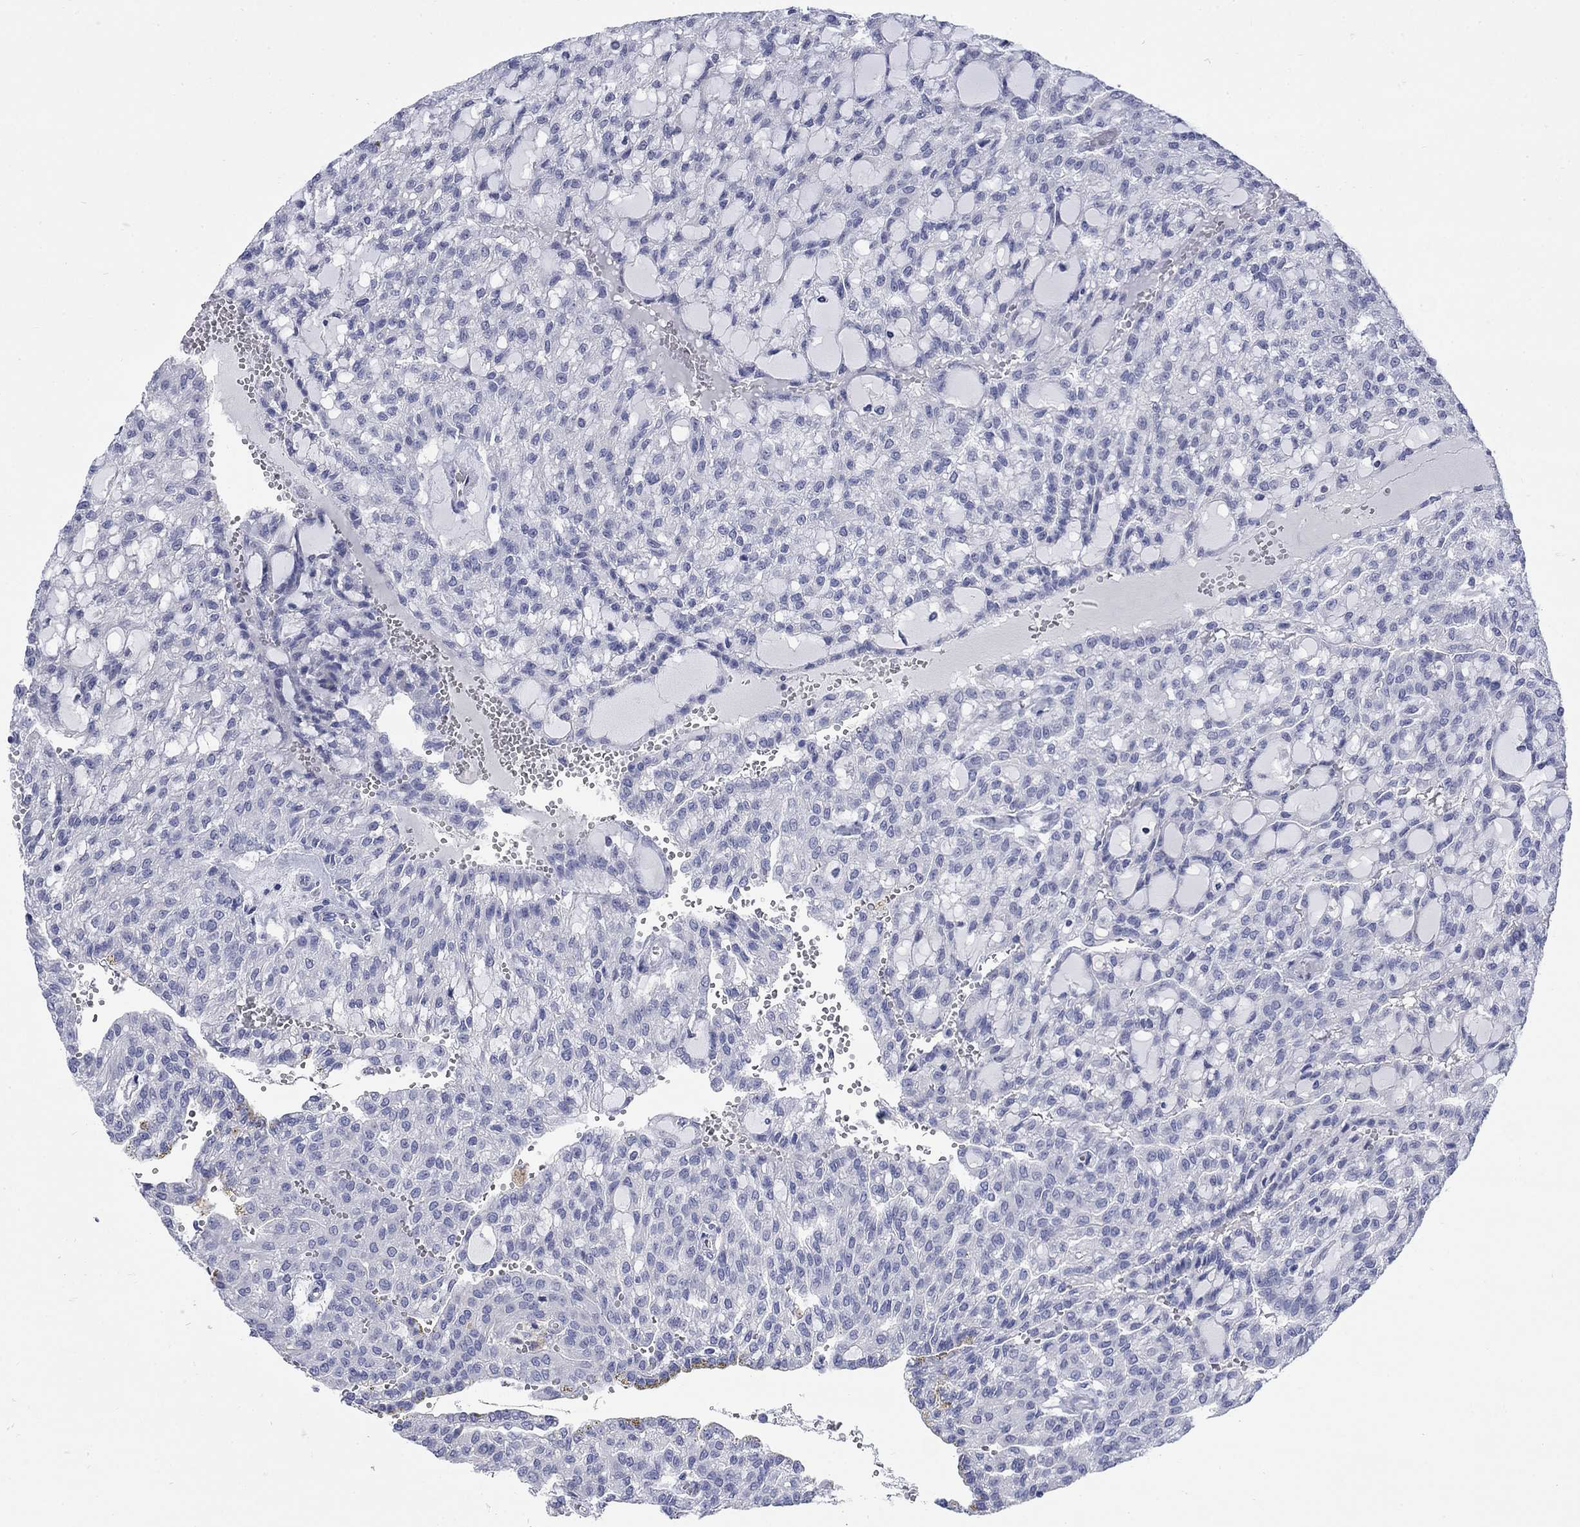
{"staining": {"intensity": "negative", "quantity": "none", "location": "none"}, "tissue": "renal cancer", "cell_type": "Tumor cells", "image_type": "cancer", "snomed": [{"axis": "morphology", "description": "Adenocarcinoma, NOS"}, {"axis": "topography", "description": "Kidney"}], "caption": "Tumor cells are negative for protein expression in human renal cancer (adenocarcinoma).", "gene": "IGF2BP3", "patient": {"sex": "male", "age": 63}}